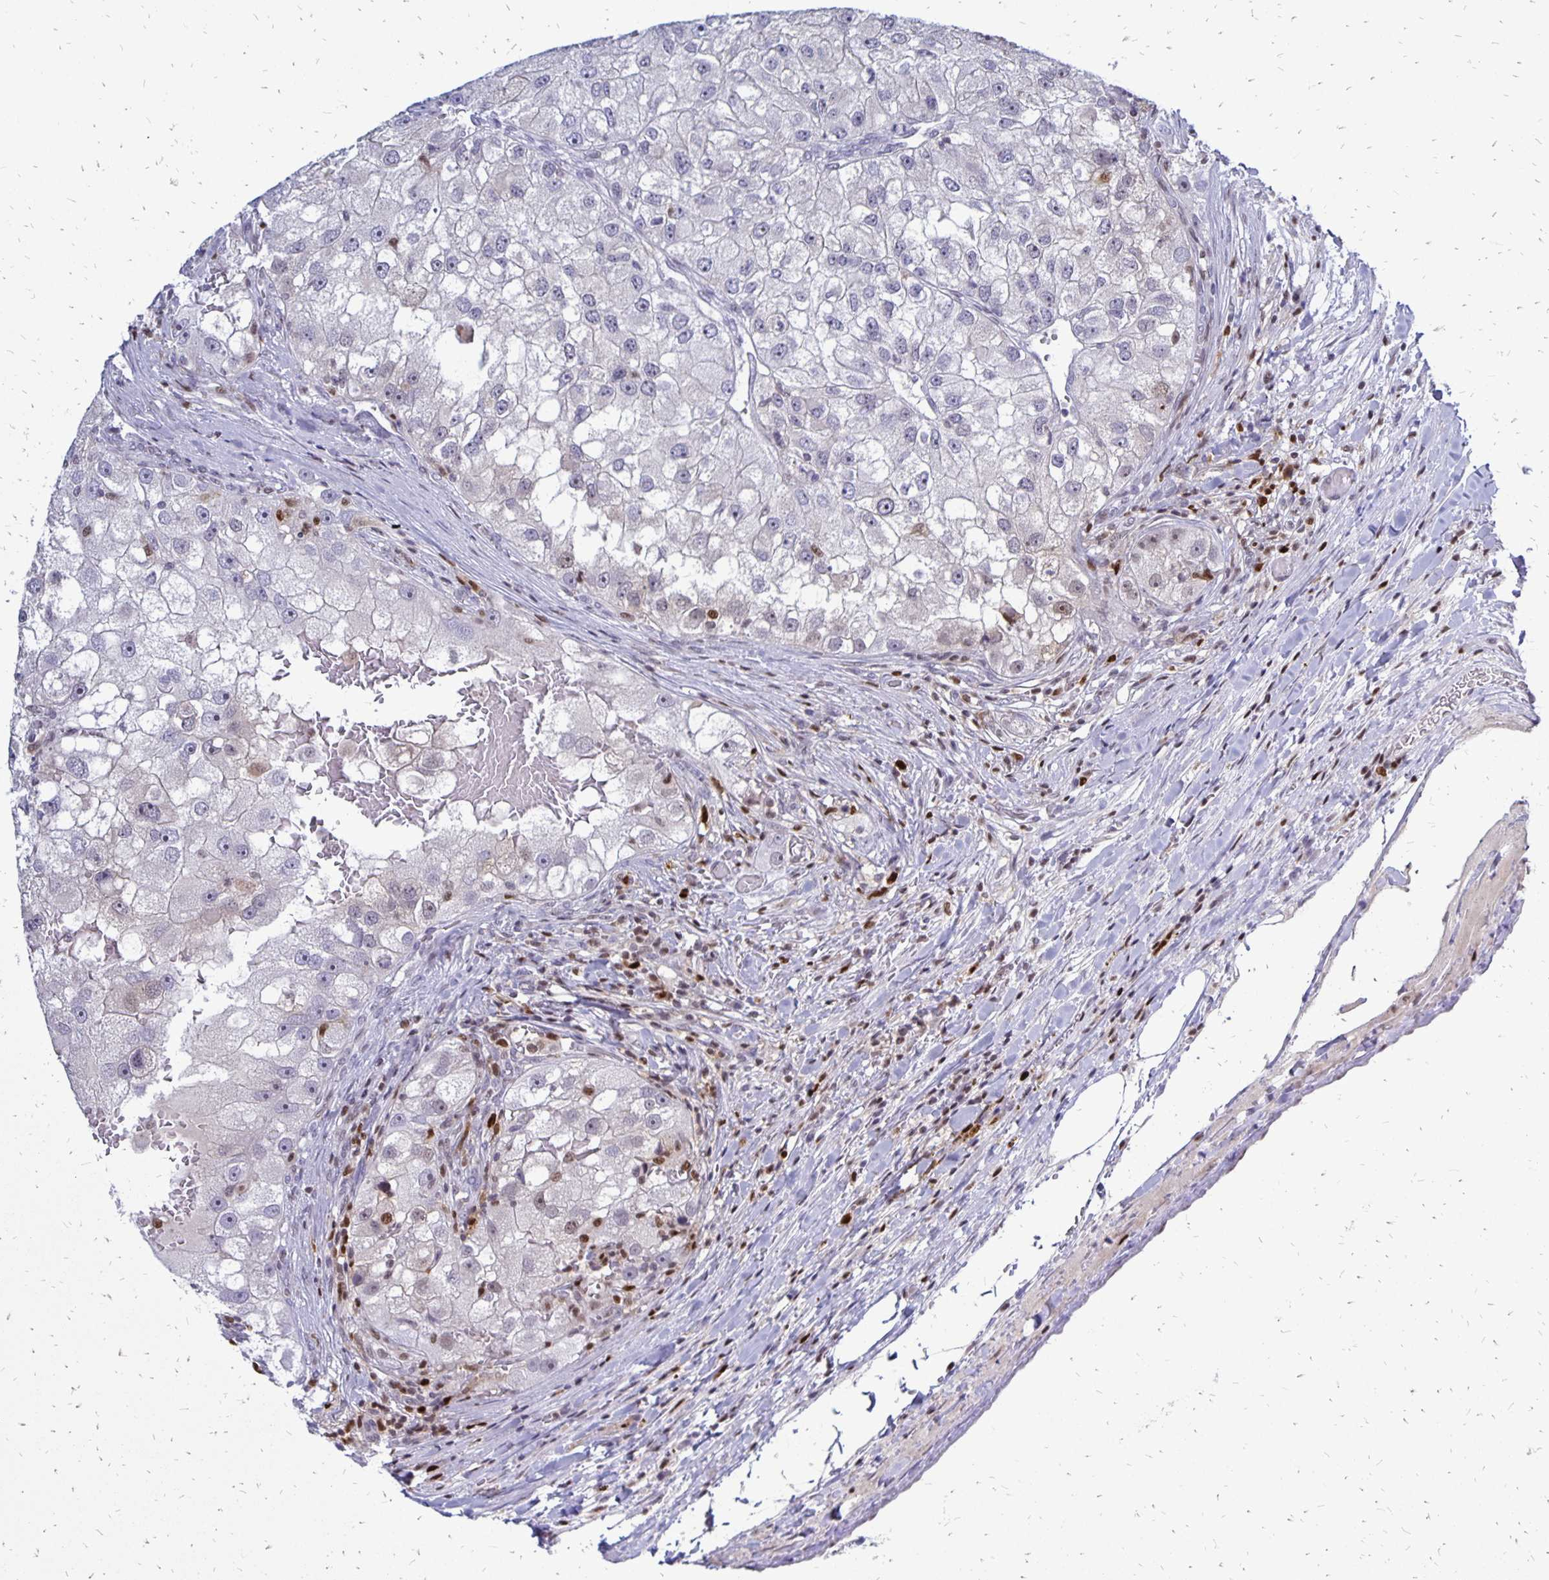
{"staining": {"intensity": "negative", "quantity": "none", "location": "none"}, "tissue": "renal cancer", "cell_type": "Tumor cells", "image_type": "cancer", "snomed": [{"axis": "morphology", "description": "Adenocarcinoma, NOS"}, {"axis": "topography", "description": "Kidney"}], "caption": "Immunohistochemistry (IHC) histopathology image of renal cancer (adenocarcinoma) stained for a protein (brown), which shows no staining in tumor cells.", "gene": "DCK", "patient": {"sex": "male", "age": 63}}